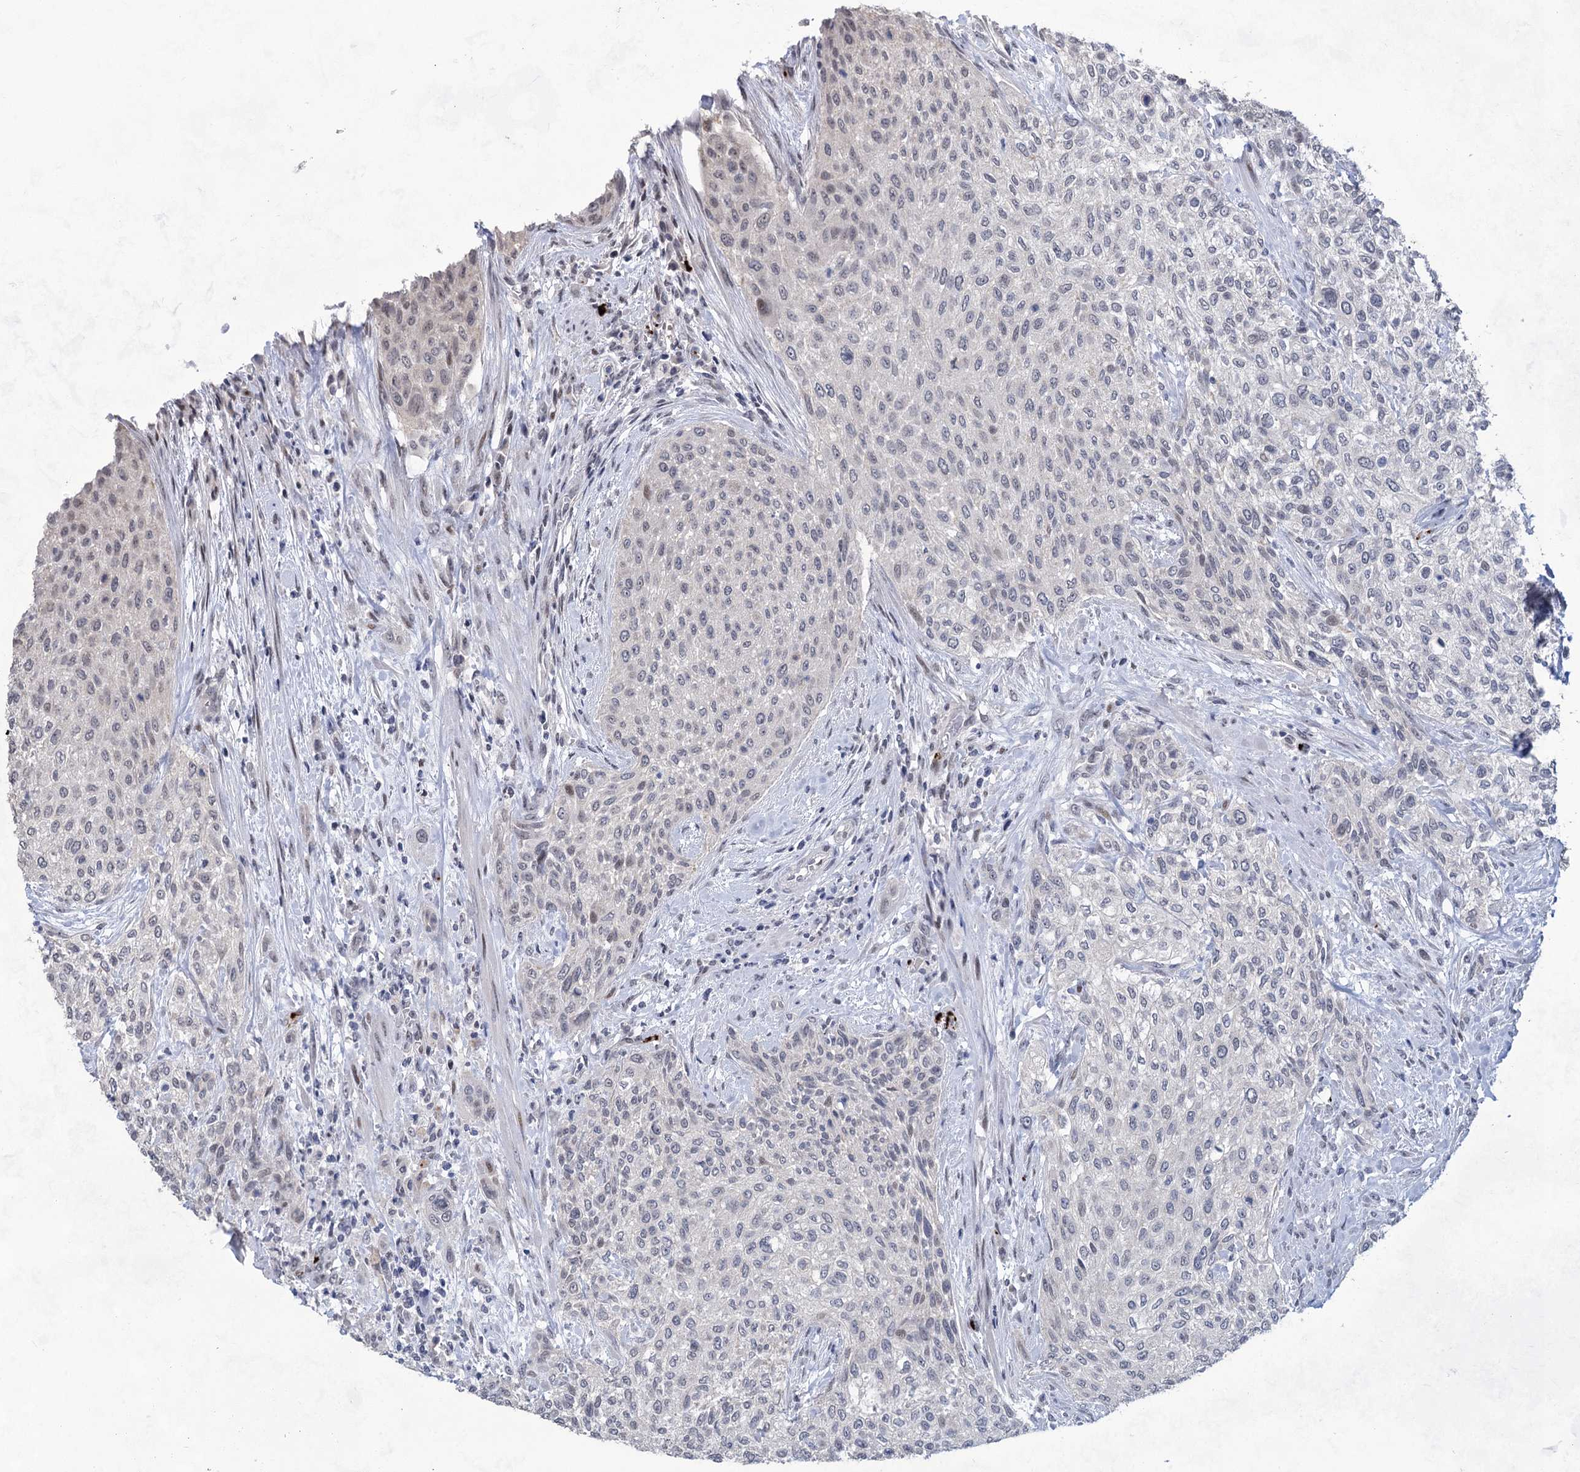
{"staining": {"intensity": "weak", "quantity": "<25%", "location": "nuclear"}, "tissue": "urothelial cancer", "cell_type": "Tumor cells", "image_type": "cancer", "snomed": [{"axis": "morphology", "description": "Normal tissue, NOS"}, {"axis": "morphology", "description": "Urothelial carcinoma, NOS"}, {"axis": "topography", "description": "Urinary bladder"}, {"axis": "topography", "description": "Peripheral nerve tissue"}], "caption": "Tumor cells are negative for protein expression in human urothelial cancer.", "gene": "MON2", "patient": {"sex": "male", "age": 35}}